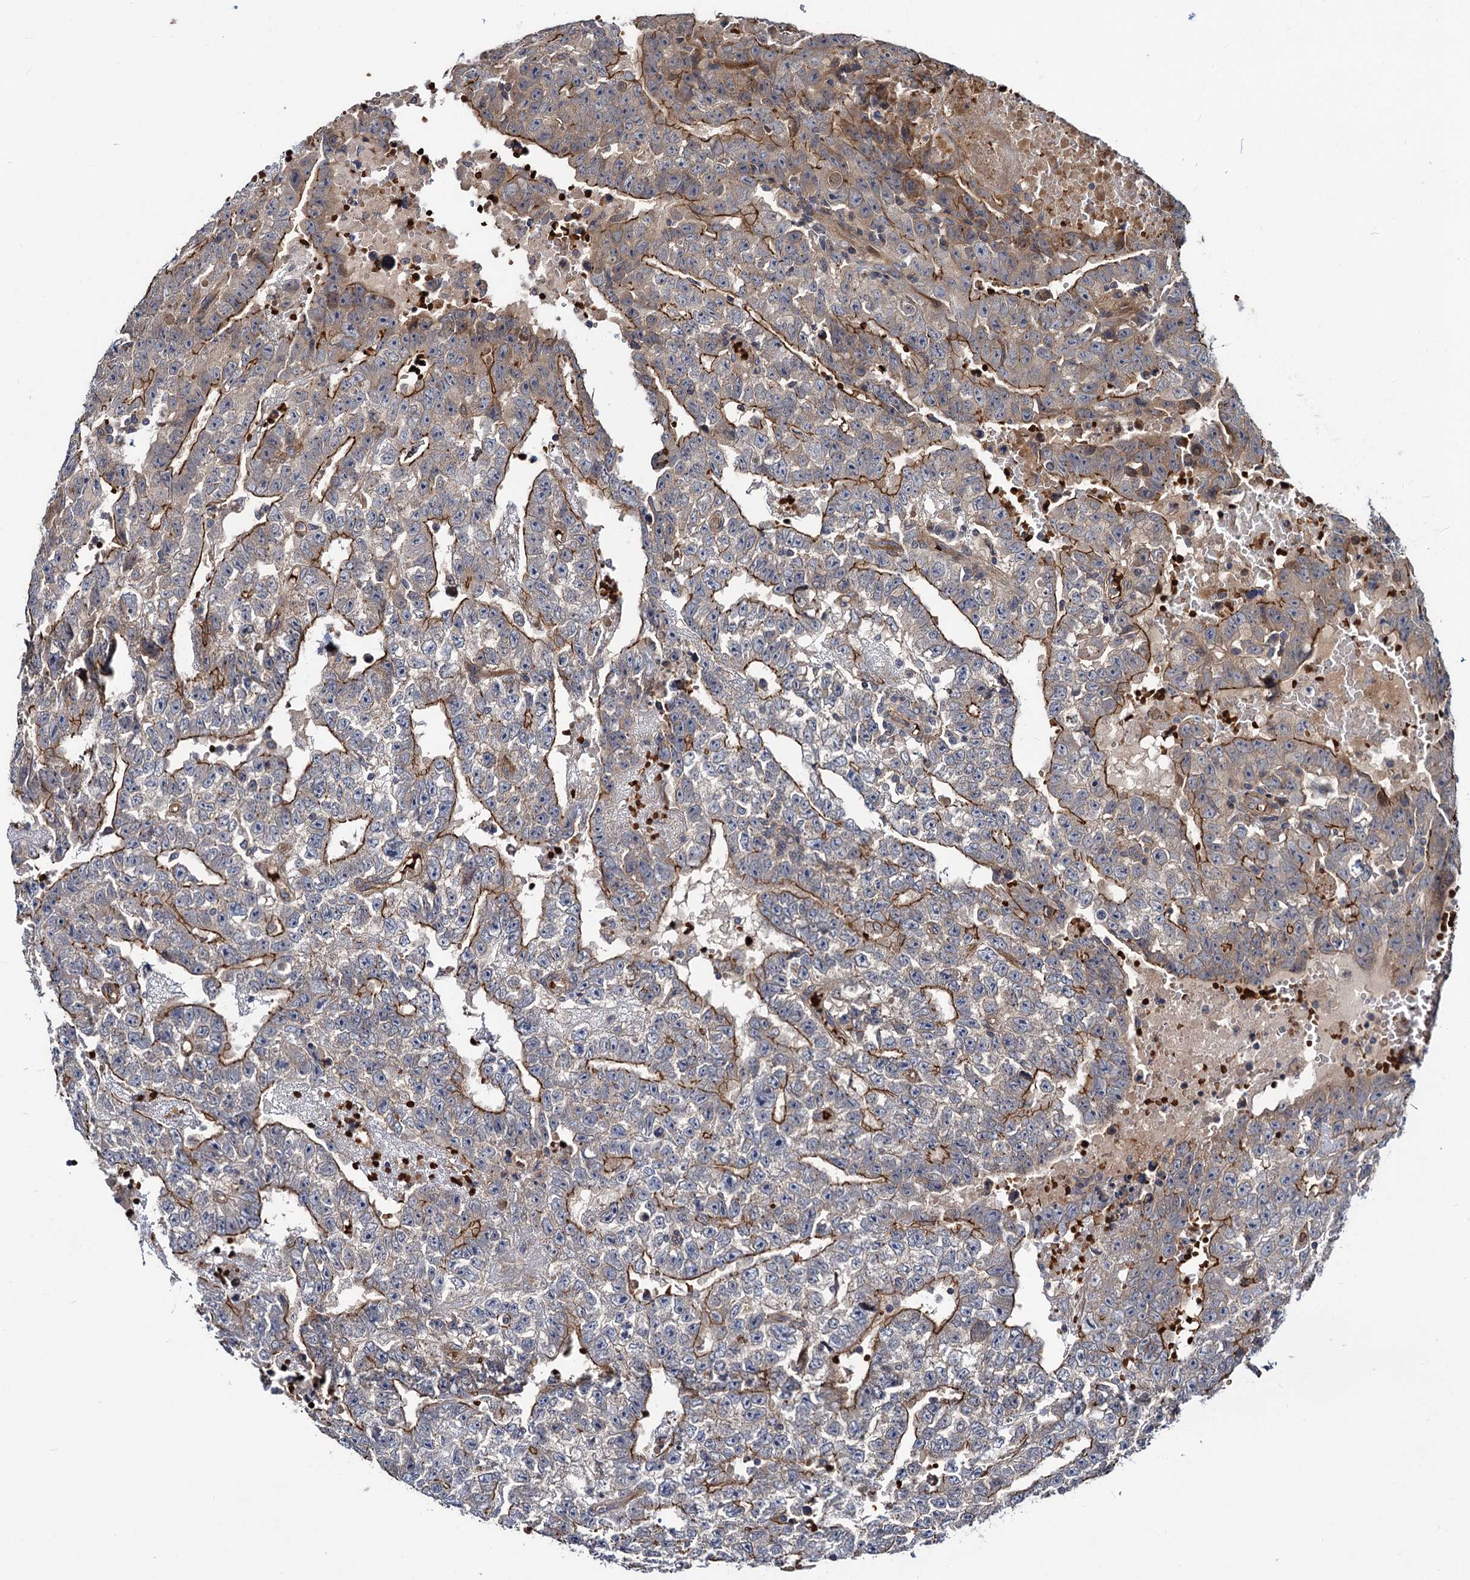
{"staining": {"intensity": "moderate", "quantity": "25%-75%", "location": "cytoplasmic/membranous"}, "tissue": "testis cancer", "cell_type": "Tumor cells", "image_type": "cancer", "snomed": [{"axis": "morphology", "description": "Carcinoma, Embryonal, NOS"}, {"axis": "topography", "description": "Testis"}], "caption": "Immunohistochemistry (DAB) staining of human testis cancer shows moderate cytoplasmic/membranous protein staining in about 25%-75% of tumor cells.", "gene": "KXD1", "patient": {"sex": "male", "age": 25}}